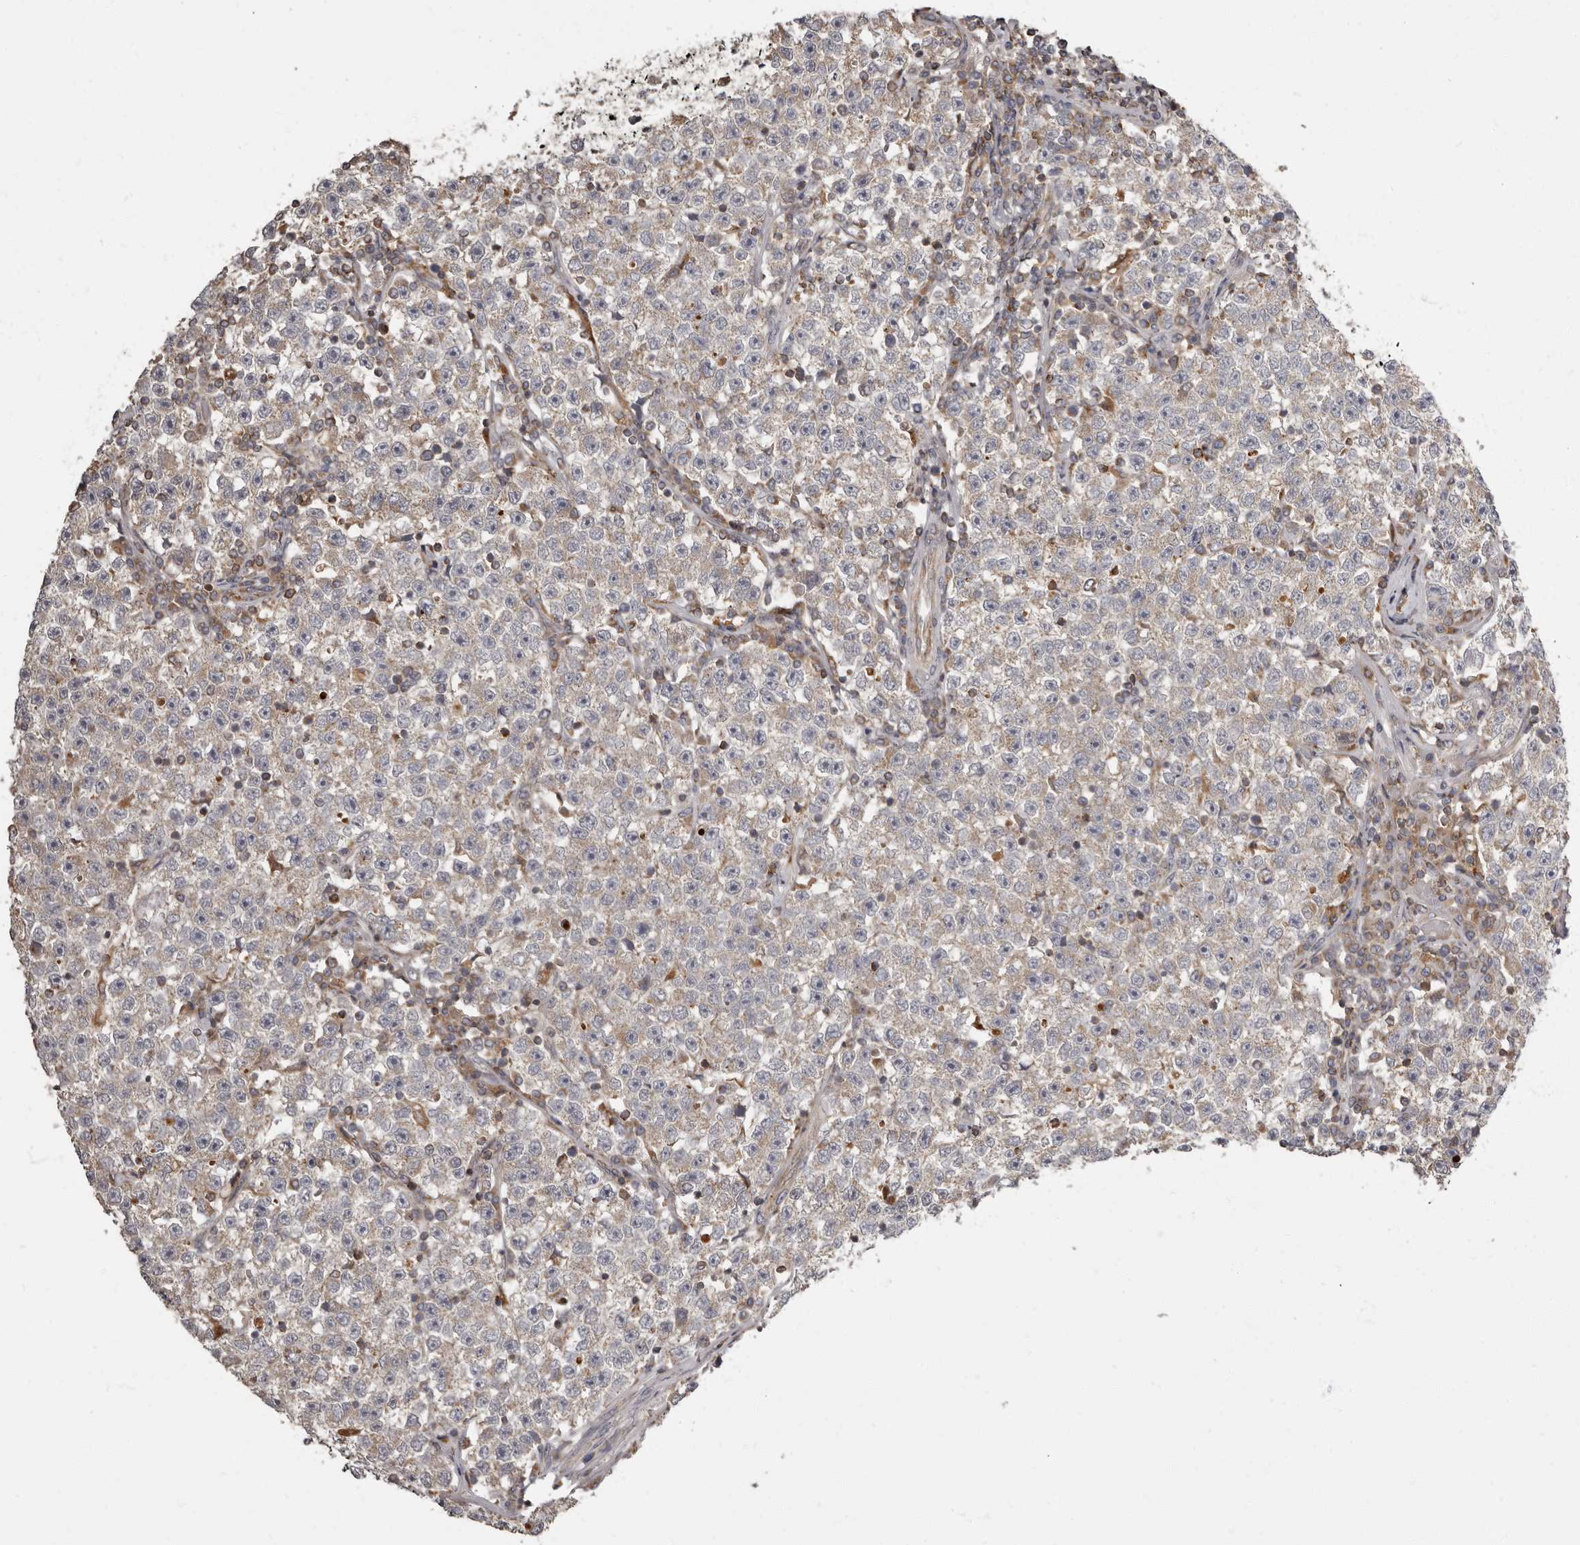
{"staining": {"intensity": "negative", "quantity": "none", "location": "none"}, "tissue": "testis cancer", "cell_type": "Tumor cells", "image_type": "cancer", "snomed": [{"axis": "morphology", "description": "Seminoma, NOS"}, {"axis": "topography", "description": "Testis"}], "caption": "The immunohistochemistry micrograph has no significant expression in tumor cells of testis cancer (seminoma) tissue.", "gene": "ADCY2", "patient": {"sex": "male", "age": 22}}